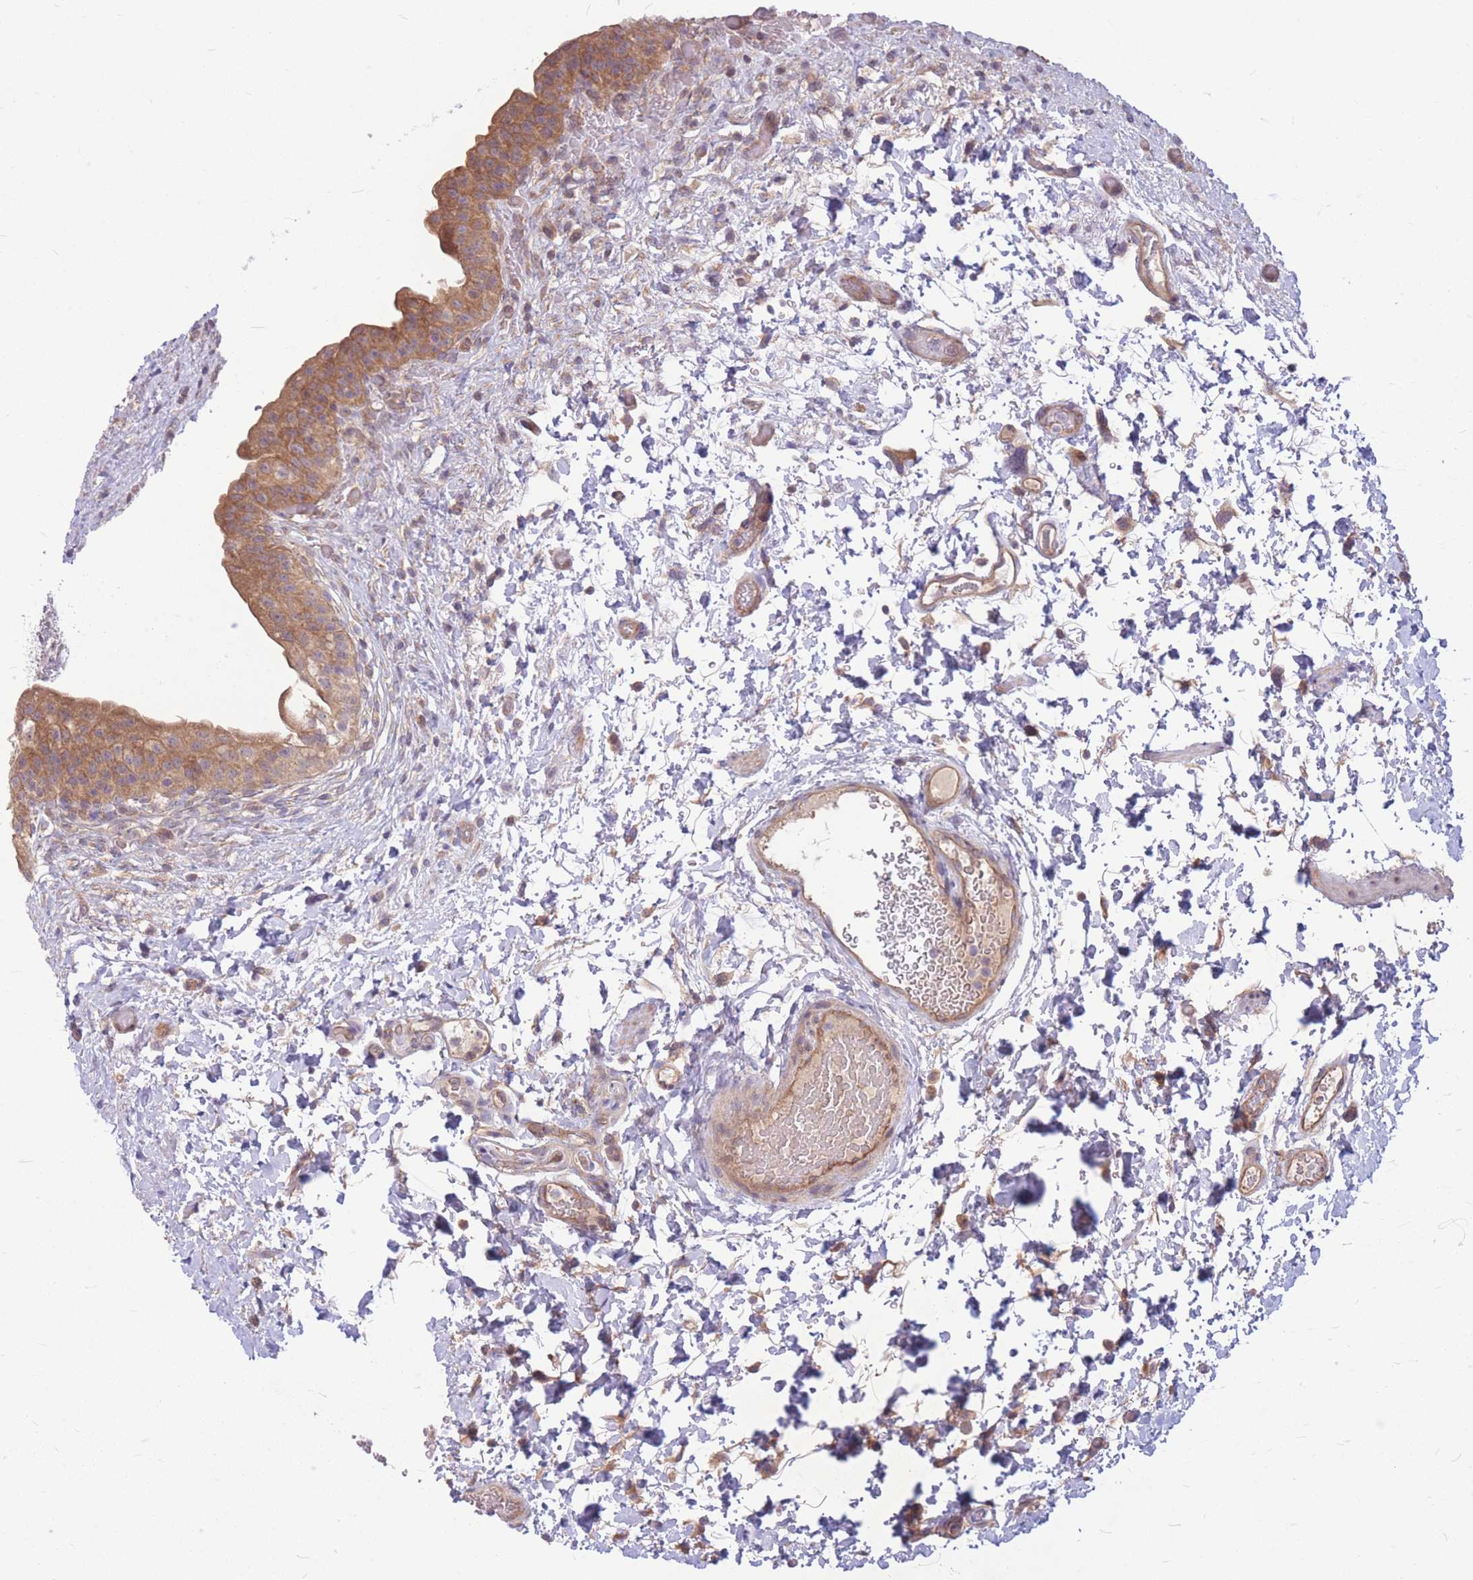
{"staining": {"intensity": "moderate", "quantity": ">75%", "location": "cytoplasmic/membranous"}, "tissue": "urinary bladder", "cell_type": "Urothelial cells", "image_type": "normal", "snomed": [{"axis": "morphology", "description": "Normal tissue, NOS"}, {"axis": "topography", "description": "Urinary bladder"}], "caption": "Immunohistochemistry (IHC) (DAB (3,3'-diaminobenzidine)) staining of normal urinary bladder exhibits moderate cytoplasmic/membranous protein positivity in approximately >75% of urothelial cells.", "gene": "GMNN", "patient": {"sex": "male", "age": 69}}